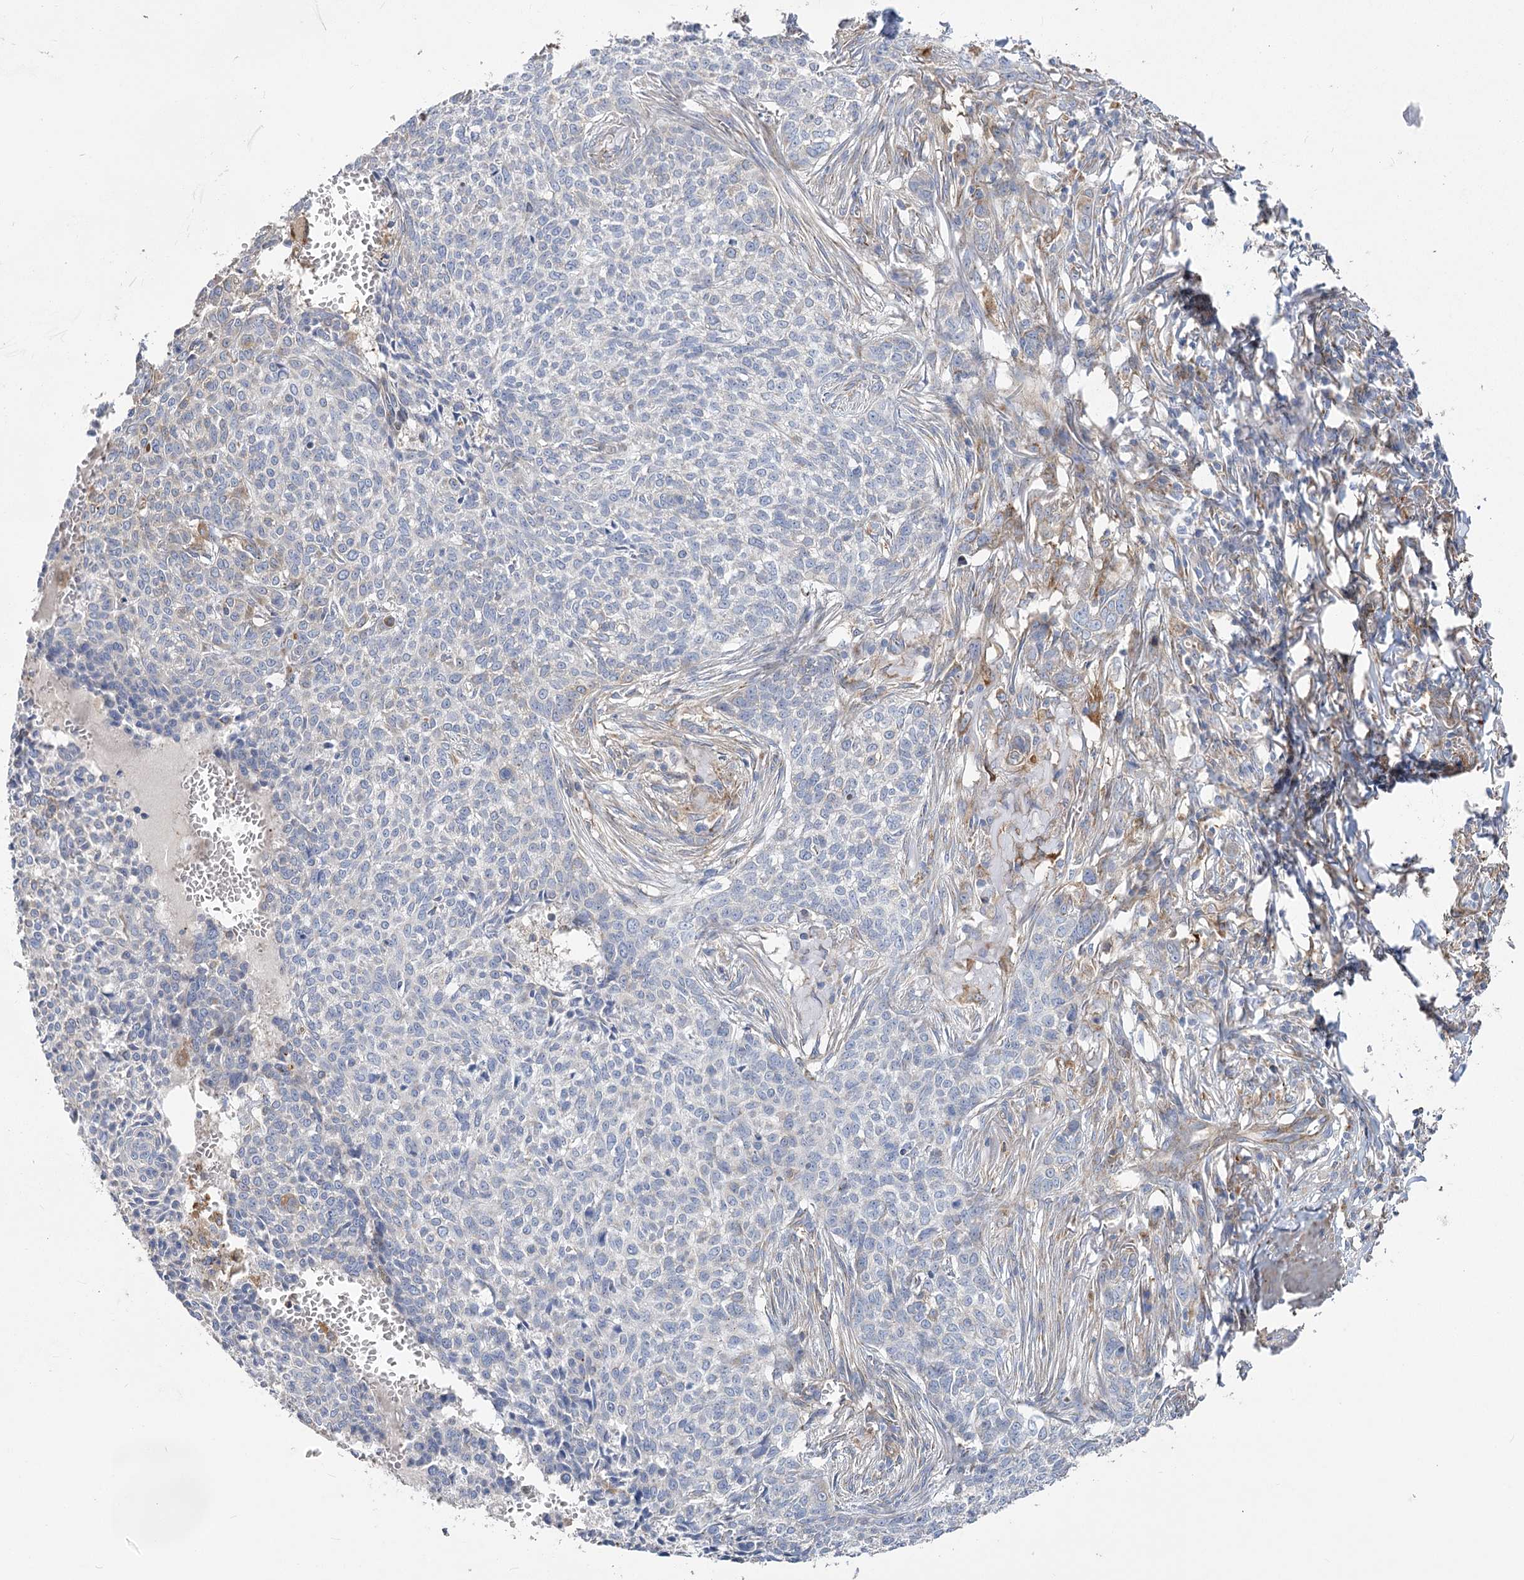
{"staining": {"intensity": "moderate", "quantity": "<25%", "location": "cytoplasmic/membranous"}, "tissue": "skin cancer", "cell_type": "Tumor cells", "image_type": "cancer", "snomed": [{"axis": "morphology", "description": "Basal cell carcinoma"}, {"axis": "topography", "description": "Skin"}], "caption": "Brown immunohistochemical staining in basal cell carcinoma (skin) displays moderate cytoplasmic/membranous positivity in about <25% of tumor cells.", "gene": "RMDN2", "patient": {"sex": "male", "age": 85}}